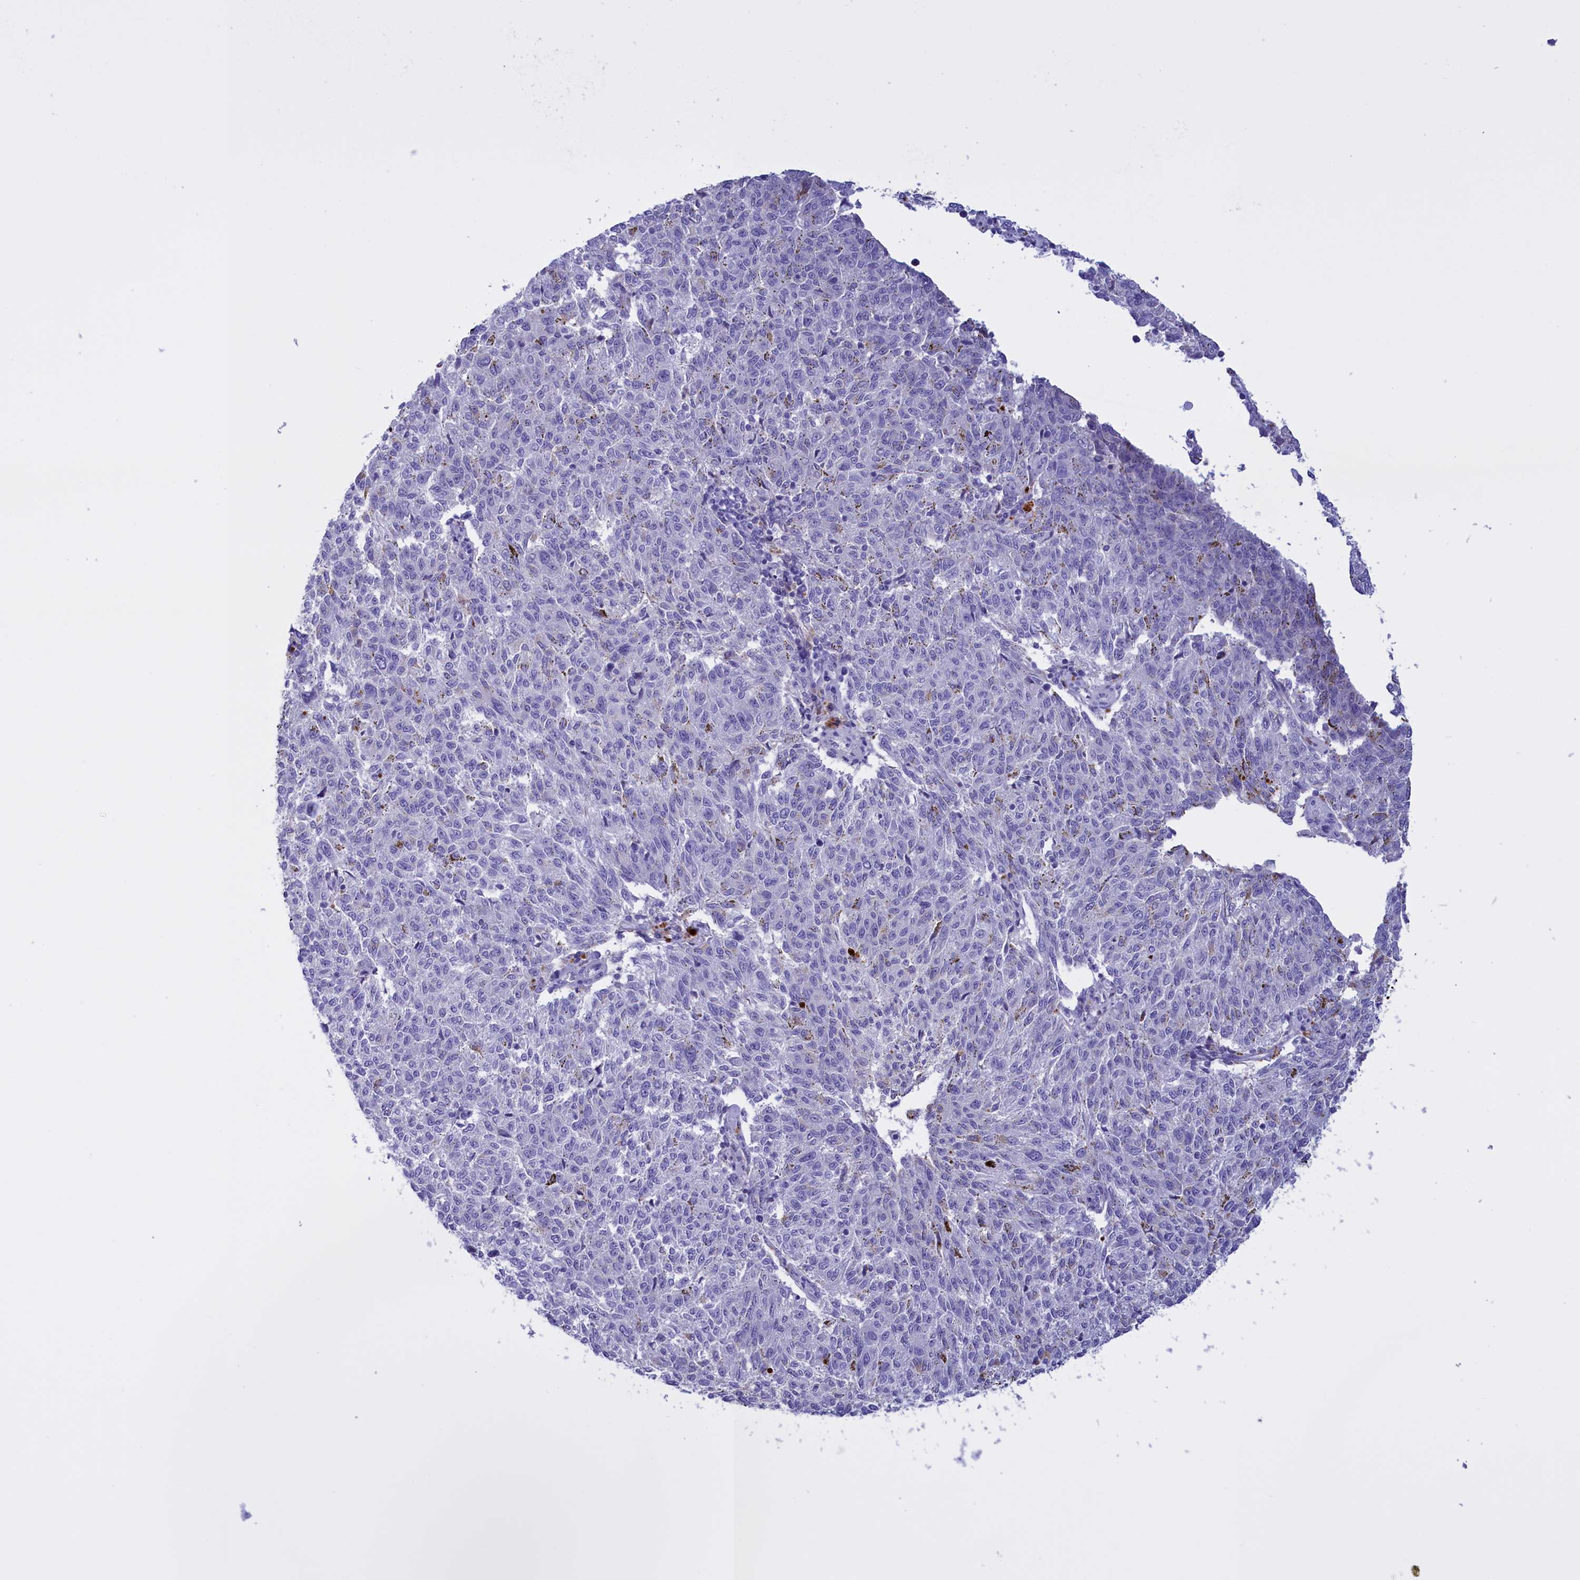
{"staining": {"intensity": "negative", "quantity": "none", "location": "none"}, "tissue": "melanoma", "cell_type": "Tumor cells", "image_type": "cancer", "snomed": [{"axis": "morphology", "description": "Malignant melanoma, NOS"}, {"axis": "topography", "description": "Skin"}], "caption": "A high-resolution photomicrograph shows IHC staining of malignant melanoma, which displays no significant staining in tumor cells.", "gene": "PROK2", "patient": {"sex": "female", "age": 72}}